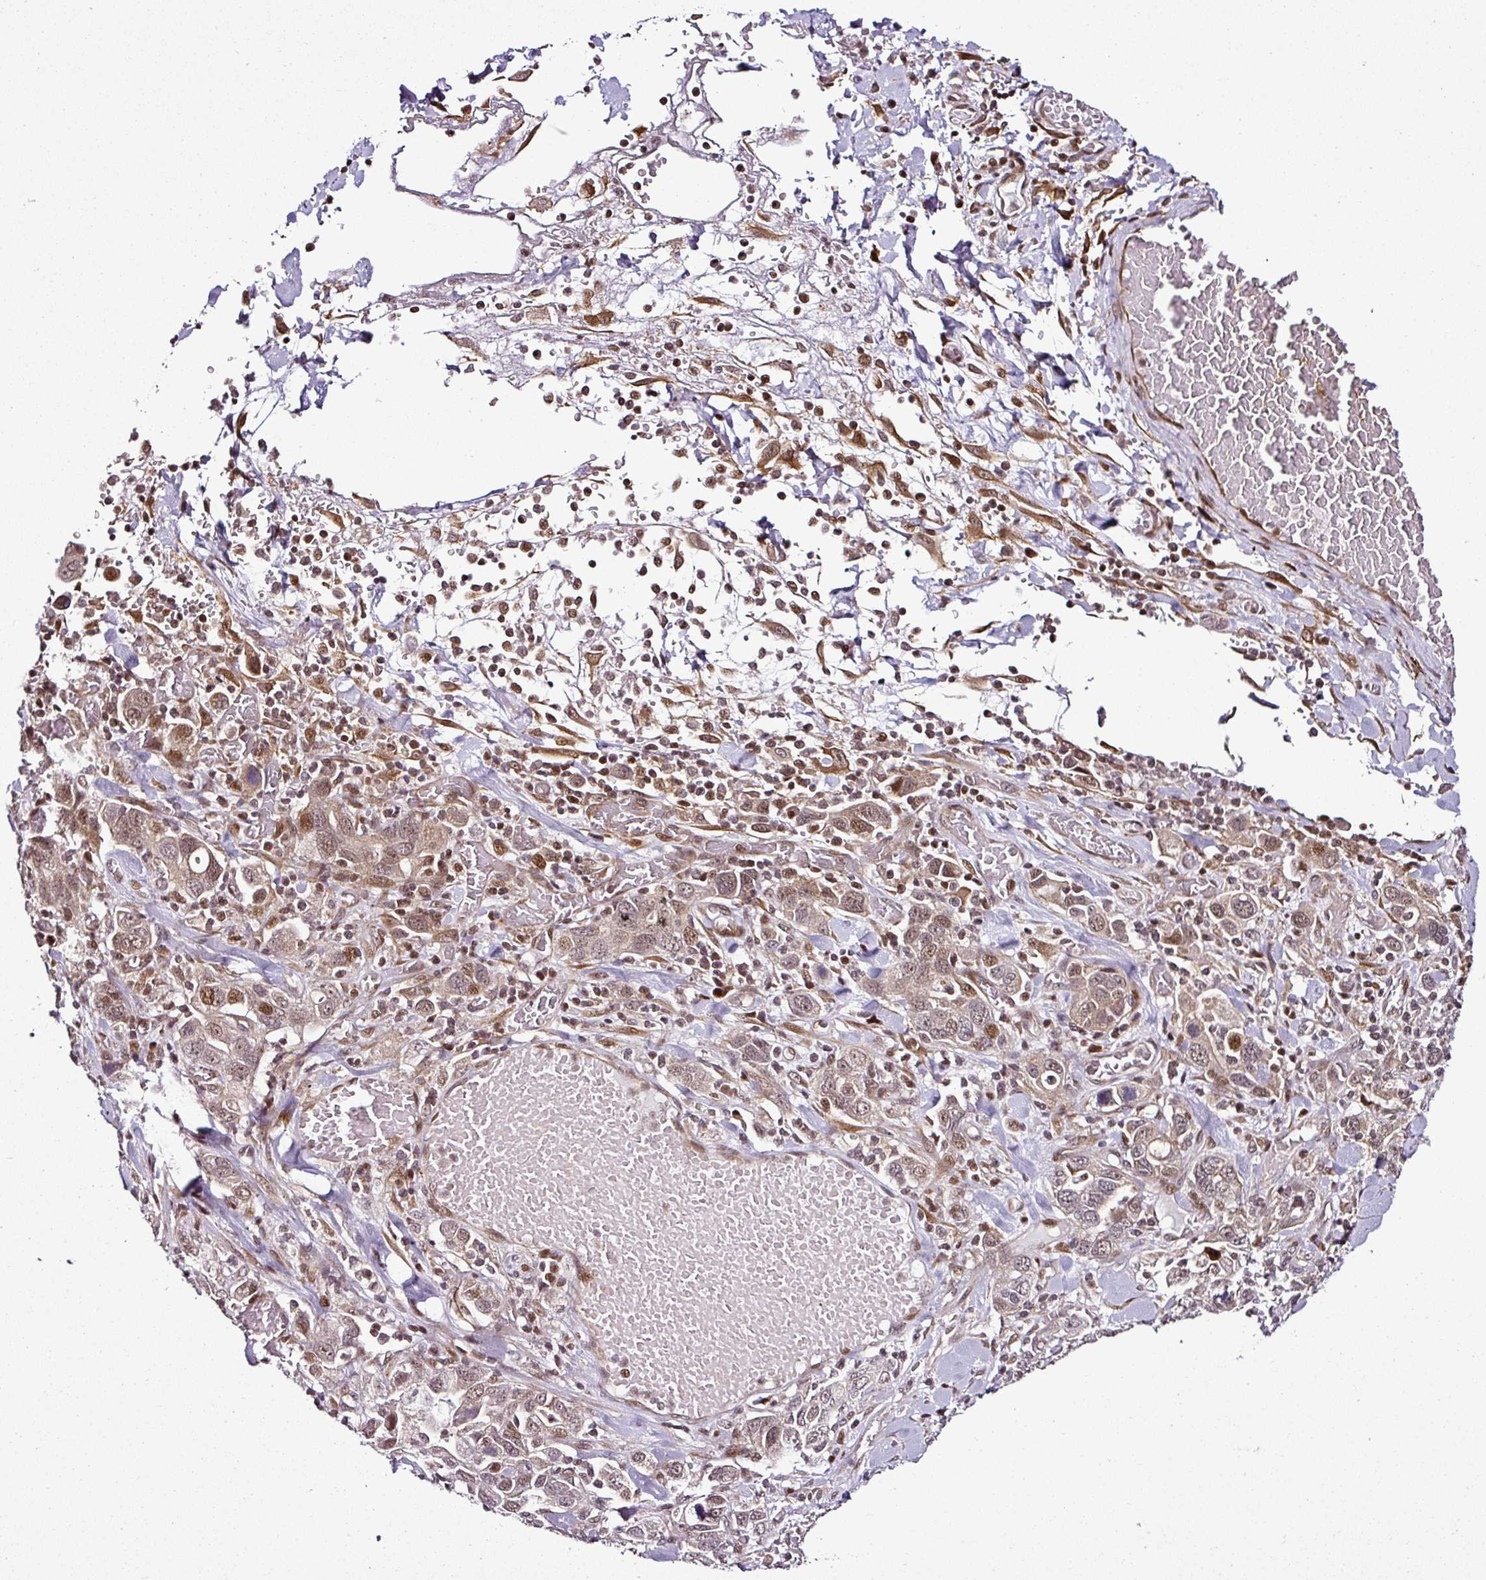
{"staining": {"intensity": "weak", "quantity": "25%-75%", "location": "nuclear"}, "tissue": "stomach cancer", "cell_type": "Tumor cells", "image_type": "cancer", "snomed": [{"axis": "morphology", "description": "Adenocarcinoma, NOS"}, {"axis": "topography", "description": "Stomach, upper"}, {"axis": "topography", "description": "Stomach"}], "caption": "This histopathology image demonstrates immunohistochemistry (IHC) staining of stomach cancer, with low weak nuclear expression in about 25%-75% of tumor cells.", "gene": "COPRS", "patient": {"sex": "male", "age": 62}}